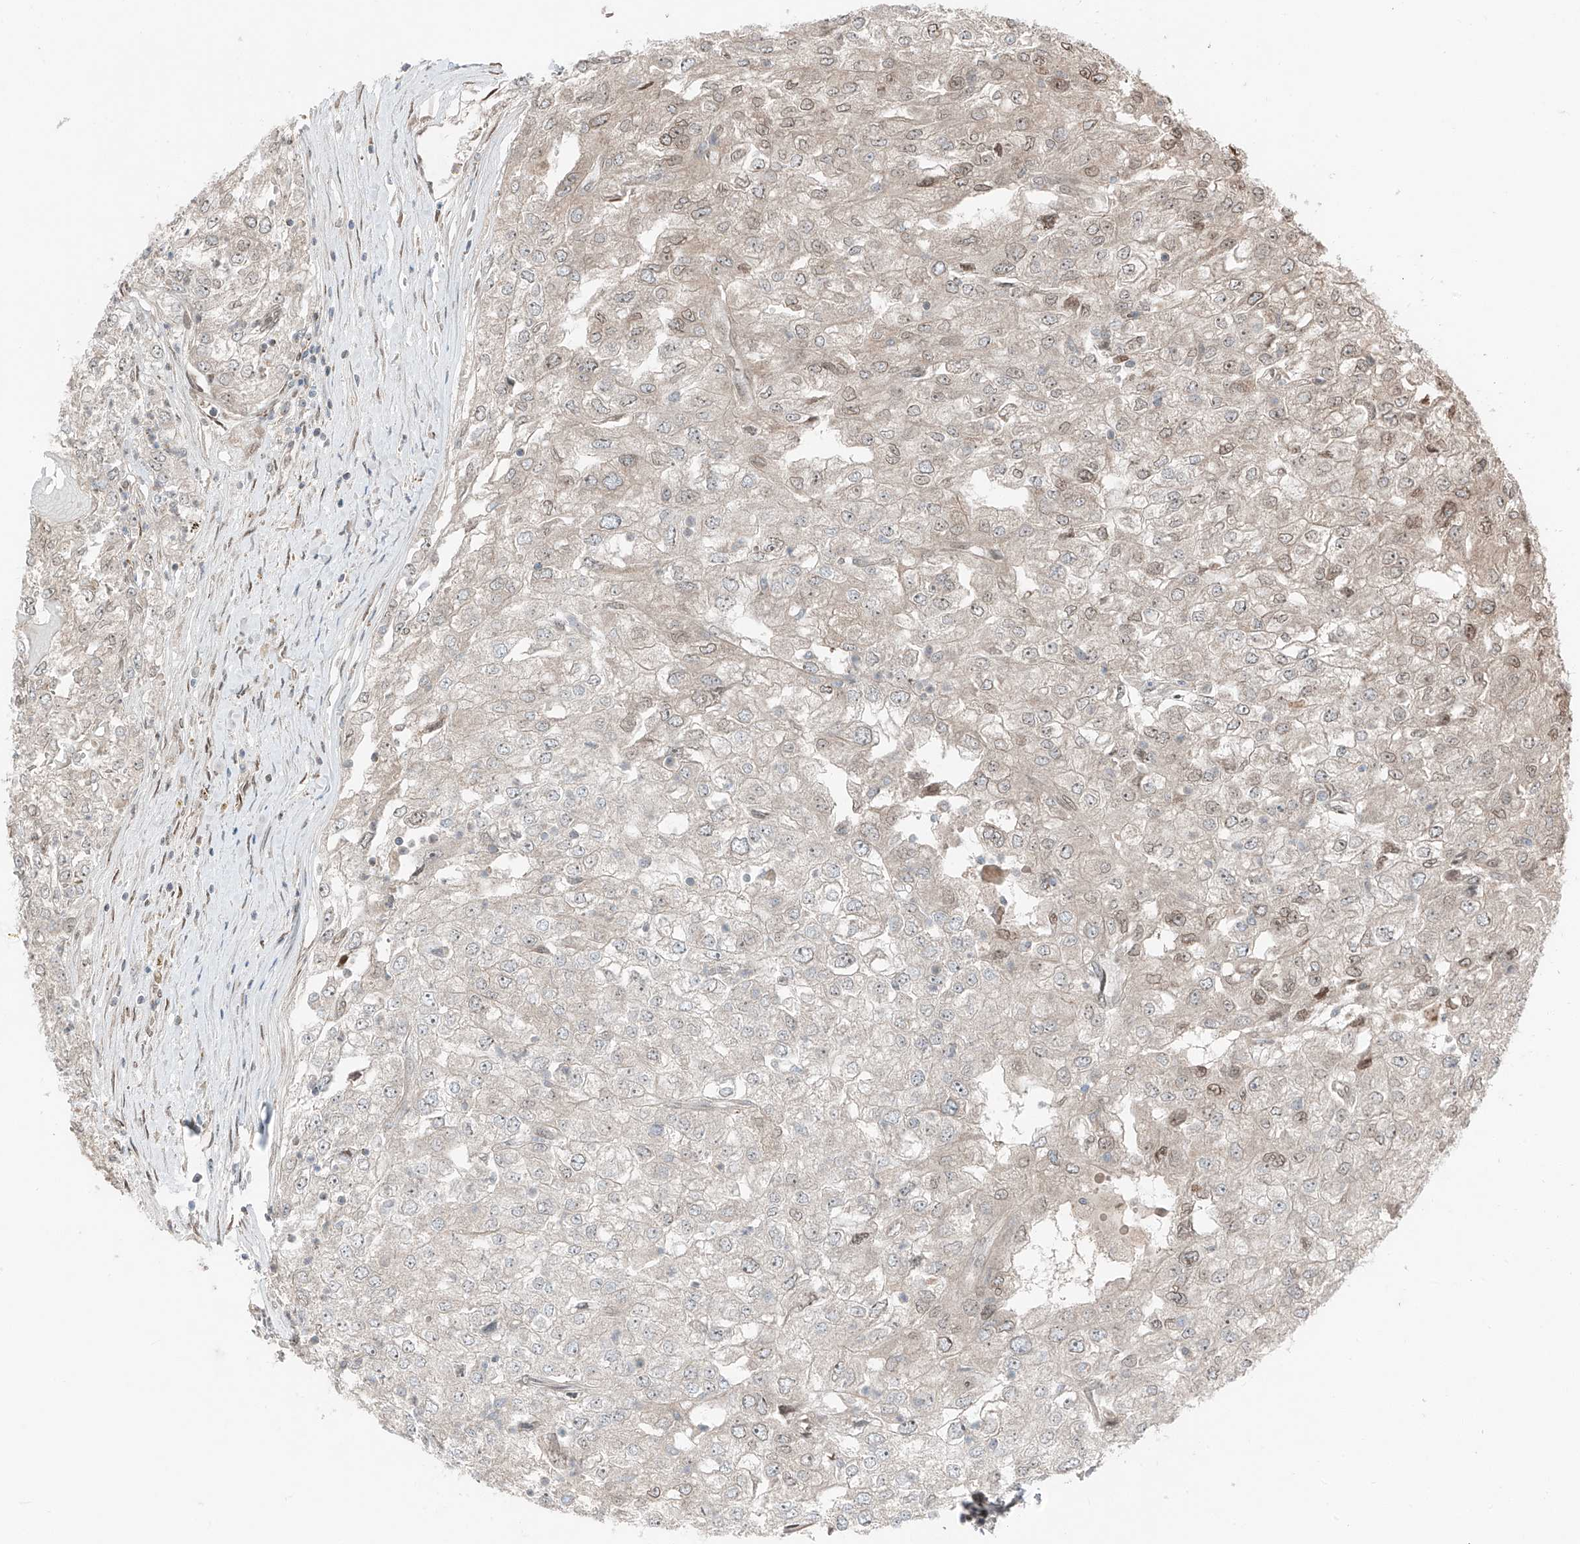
{"staining": {"intensity": "weak", "quantity": "<25%", "location": "nuclear"}, "tissue": "renal cancer", "cell_type": "Tumor cells", "image_type": "cancer", "snomed": [{"axis": "morphology", "description": "Adenocarcinoma, NOS"}, {"axis": "topography", "description": "Kidney"}], "caption": "This is an immunohistochemistry (IHC) photomicrograph of human renal cancer (adenocarcinoma). There is no positivity in tumor cells.", "gene": "CEP162", "patient": {"sex": "female", "age": 54}}